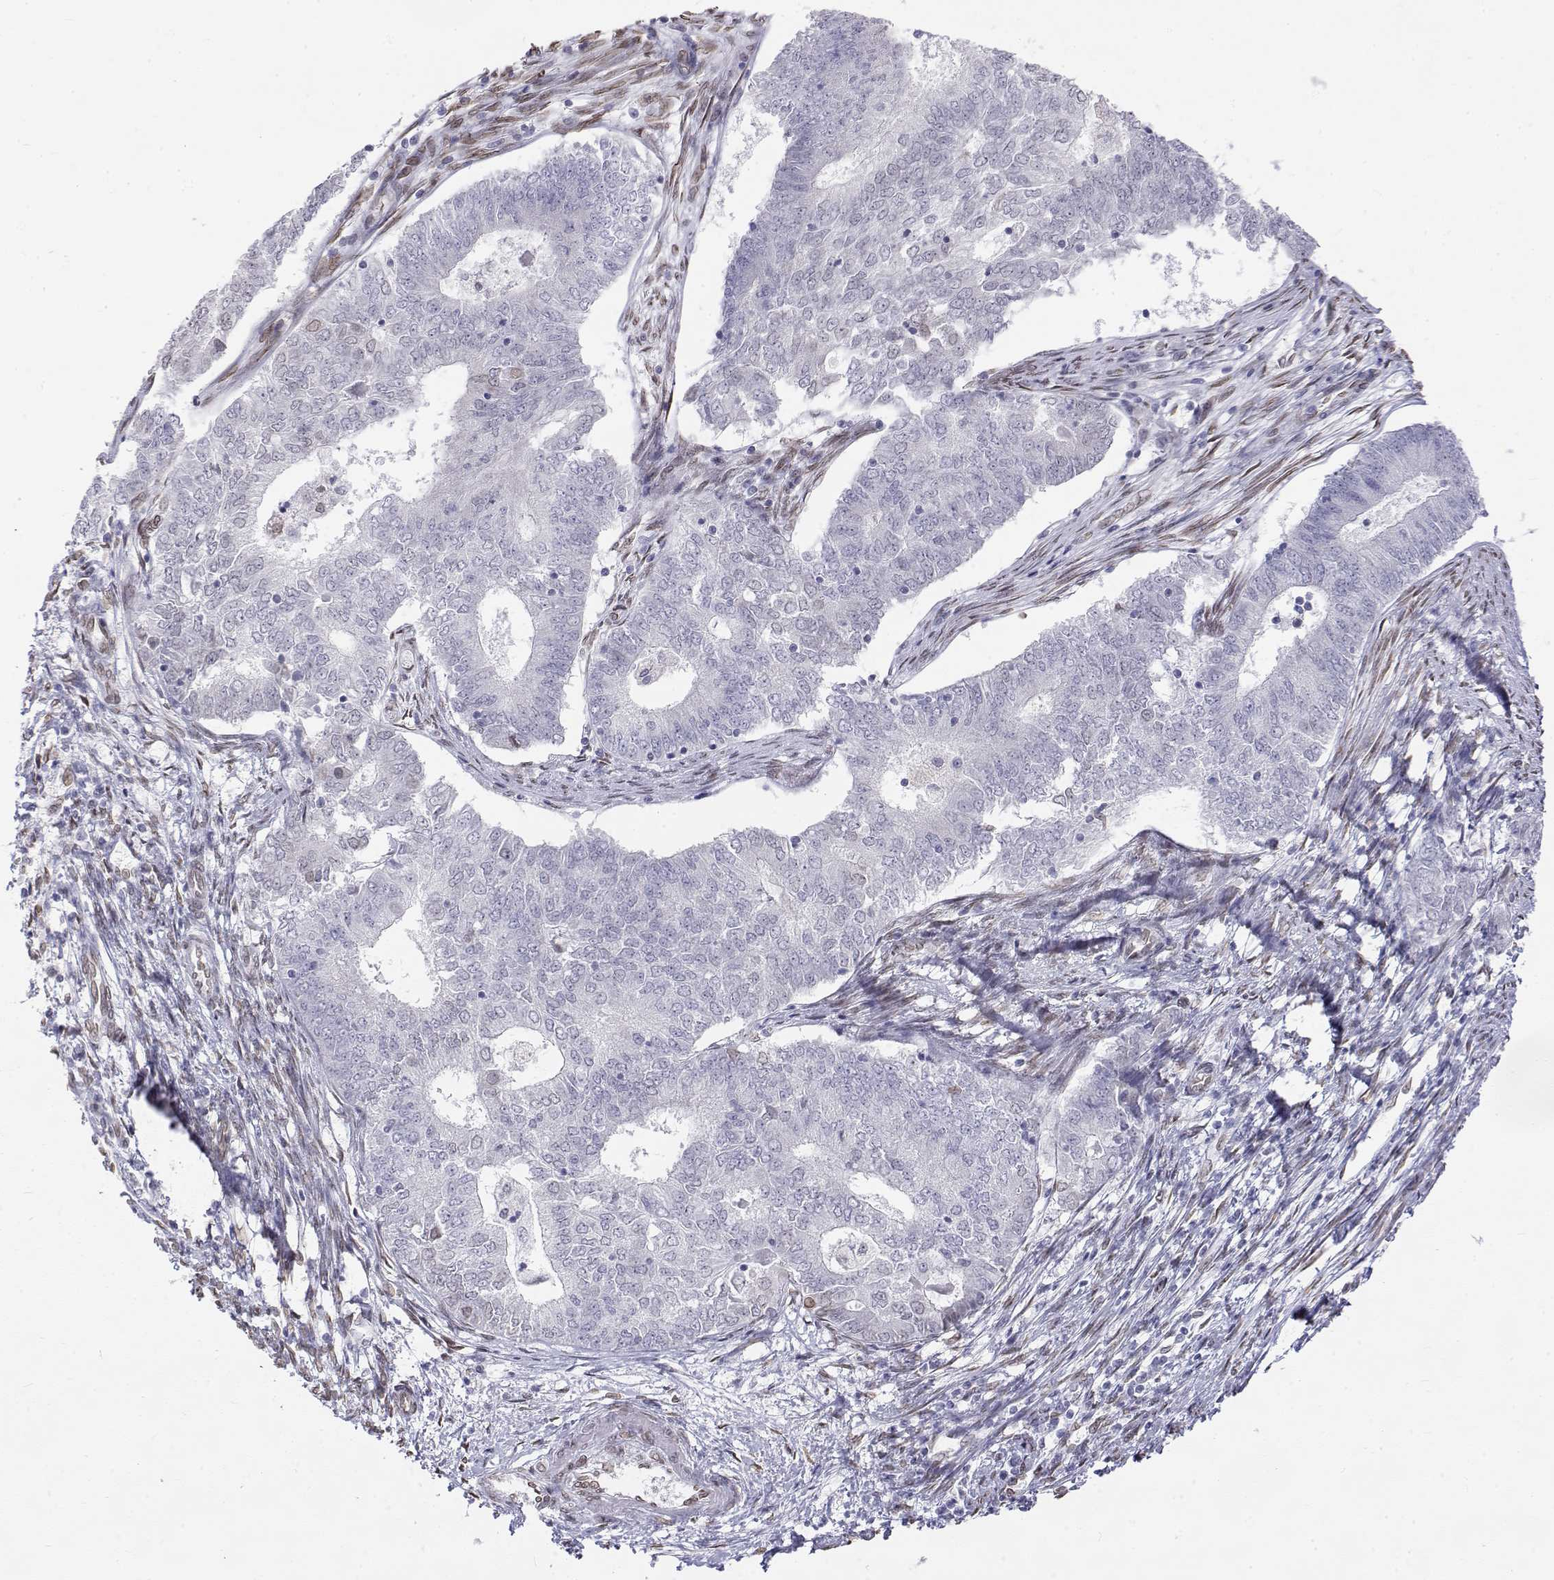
{"staining": {"intensity": "negative", "quantity": "none", "location": "none"}, "tissue": "endometrial cancer", "cell_type": "Tumor cells", "image_type": "cancer", "snomed": [{"axis": "morphology", "description": "Adenocarcinoma, NOS"}, {"axis": "topography", "description": "Endometrium"}], "caption": "The IHC histopathology image has no significant positivity in tumor cells of endometrial cancer (adenocarcinoma) tissue.", "gene": "ZNF532", "patient": {"sex": "female", "age": 62}}